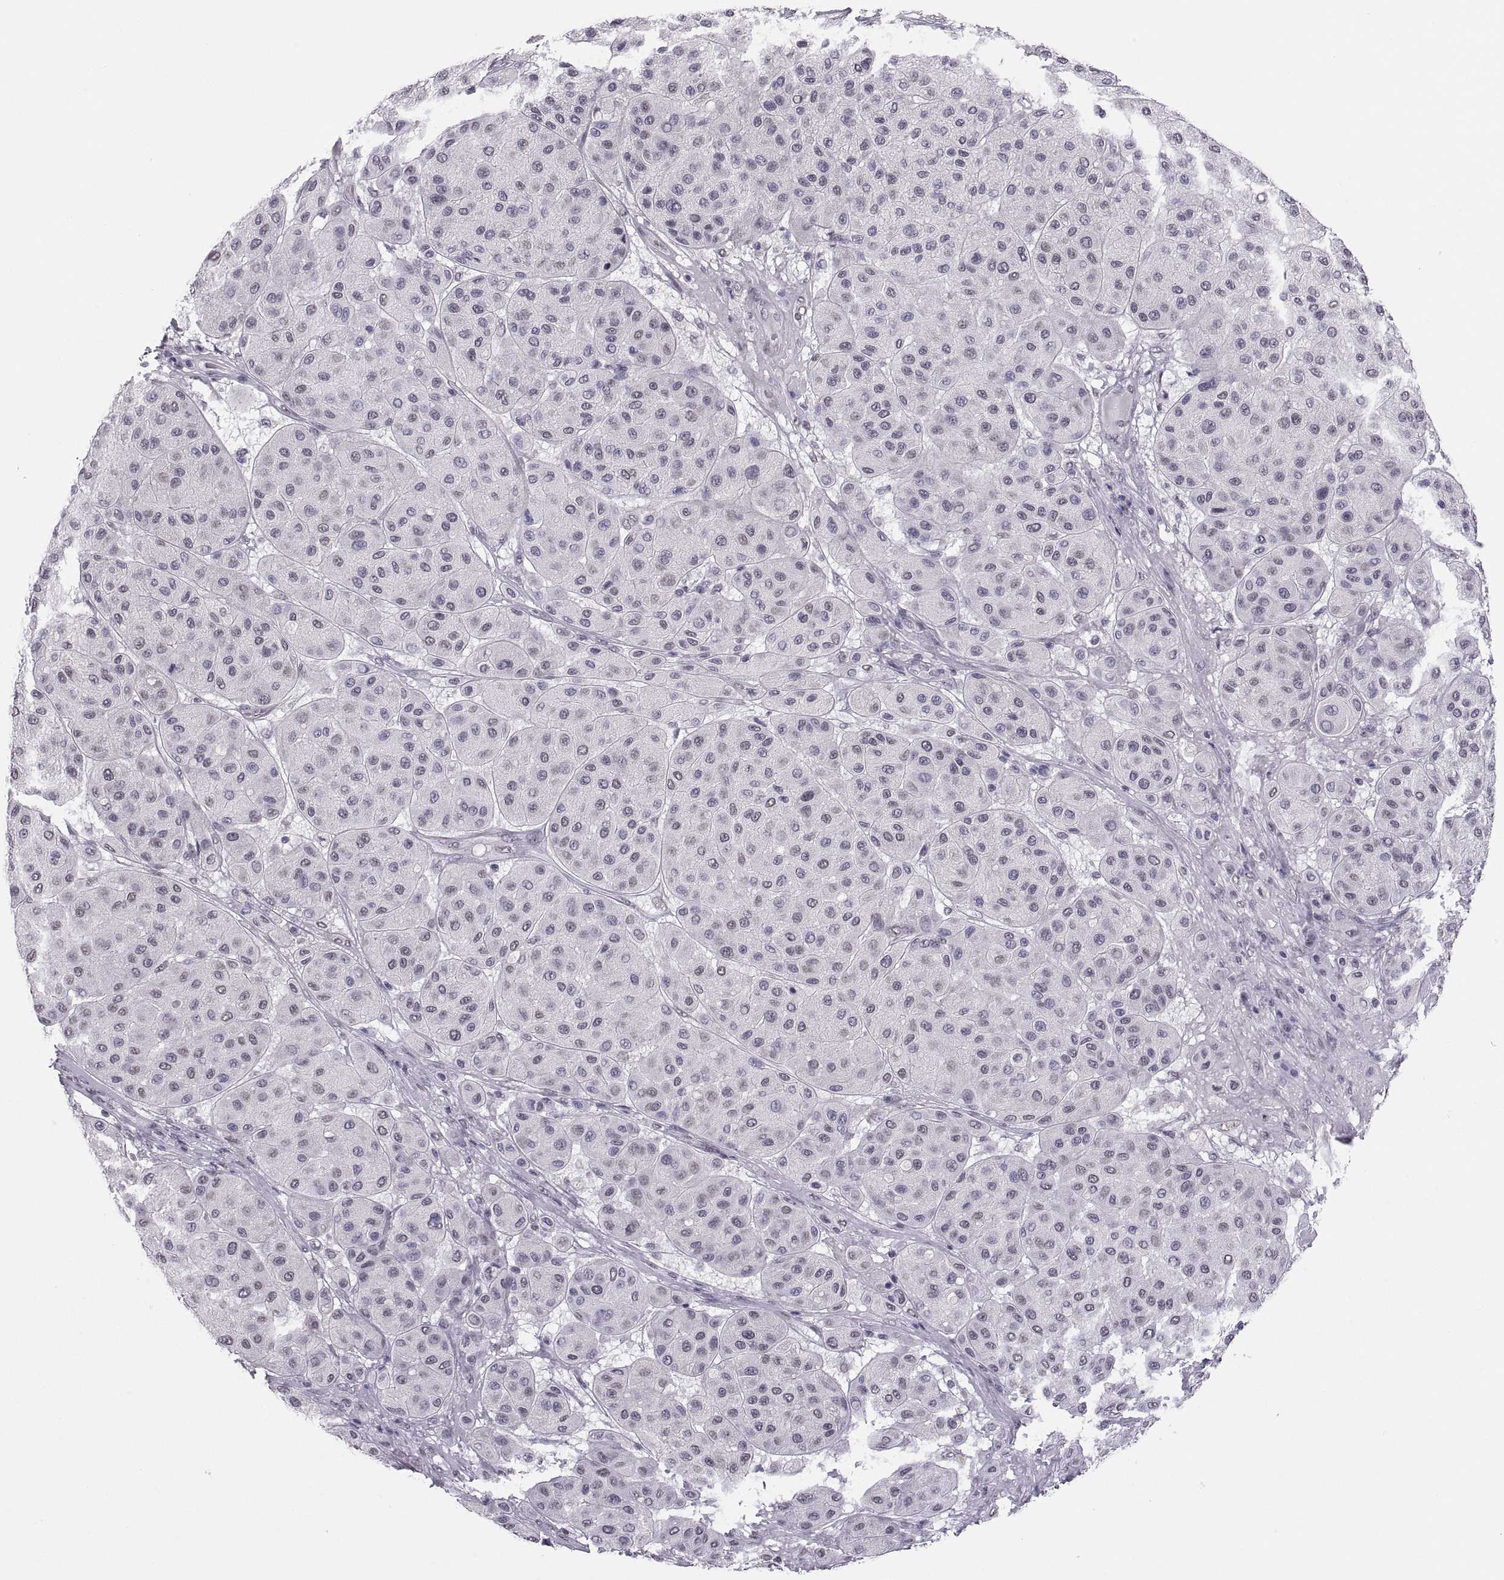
{"staining": {"intensity": "negative", "quantity": "none", "location": "none"}, "tissue": "melanoma", "cell_type": "Tumor cells", "image_type": "cancer", "snomed": [{"axis": "morphology", "description": "Malignant melanoma, Metastatic site"}, {"axis": "topography", "description": "Smooth muscle"}], "caption": "Histopathology image shows no significant protein expression in tumor cells of melanoma.", "gene": "CARTPT", "patient": {"sex": "male", "age": 41}}